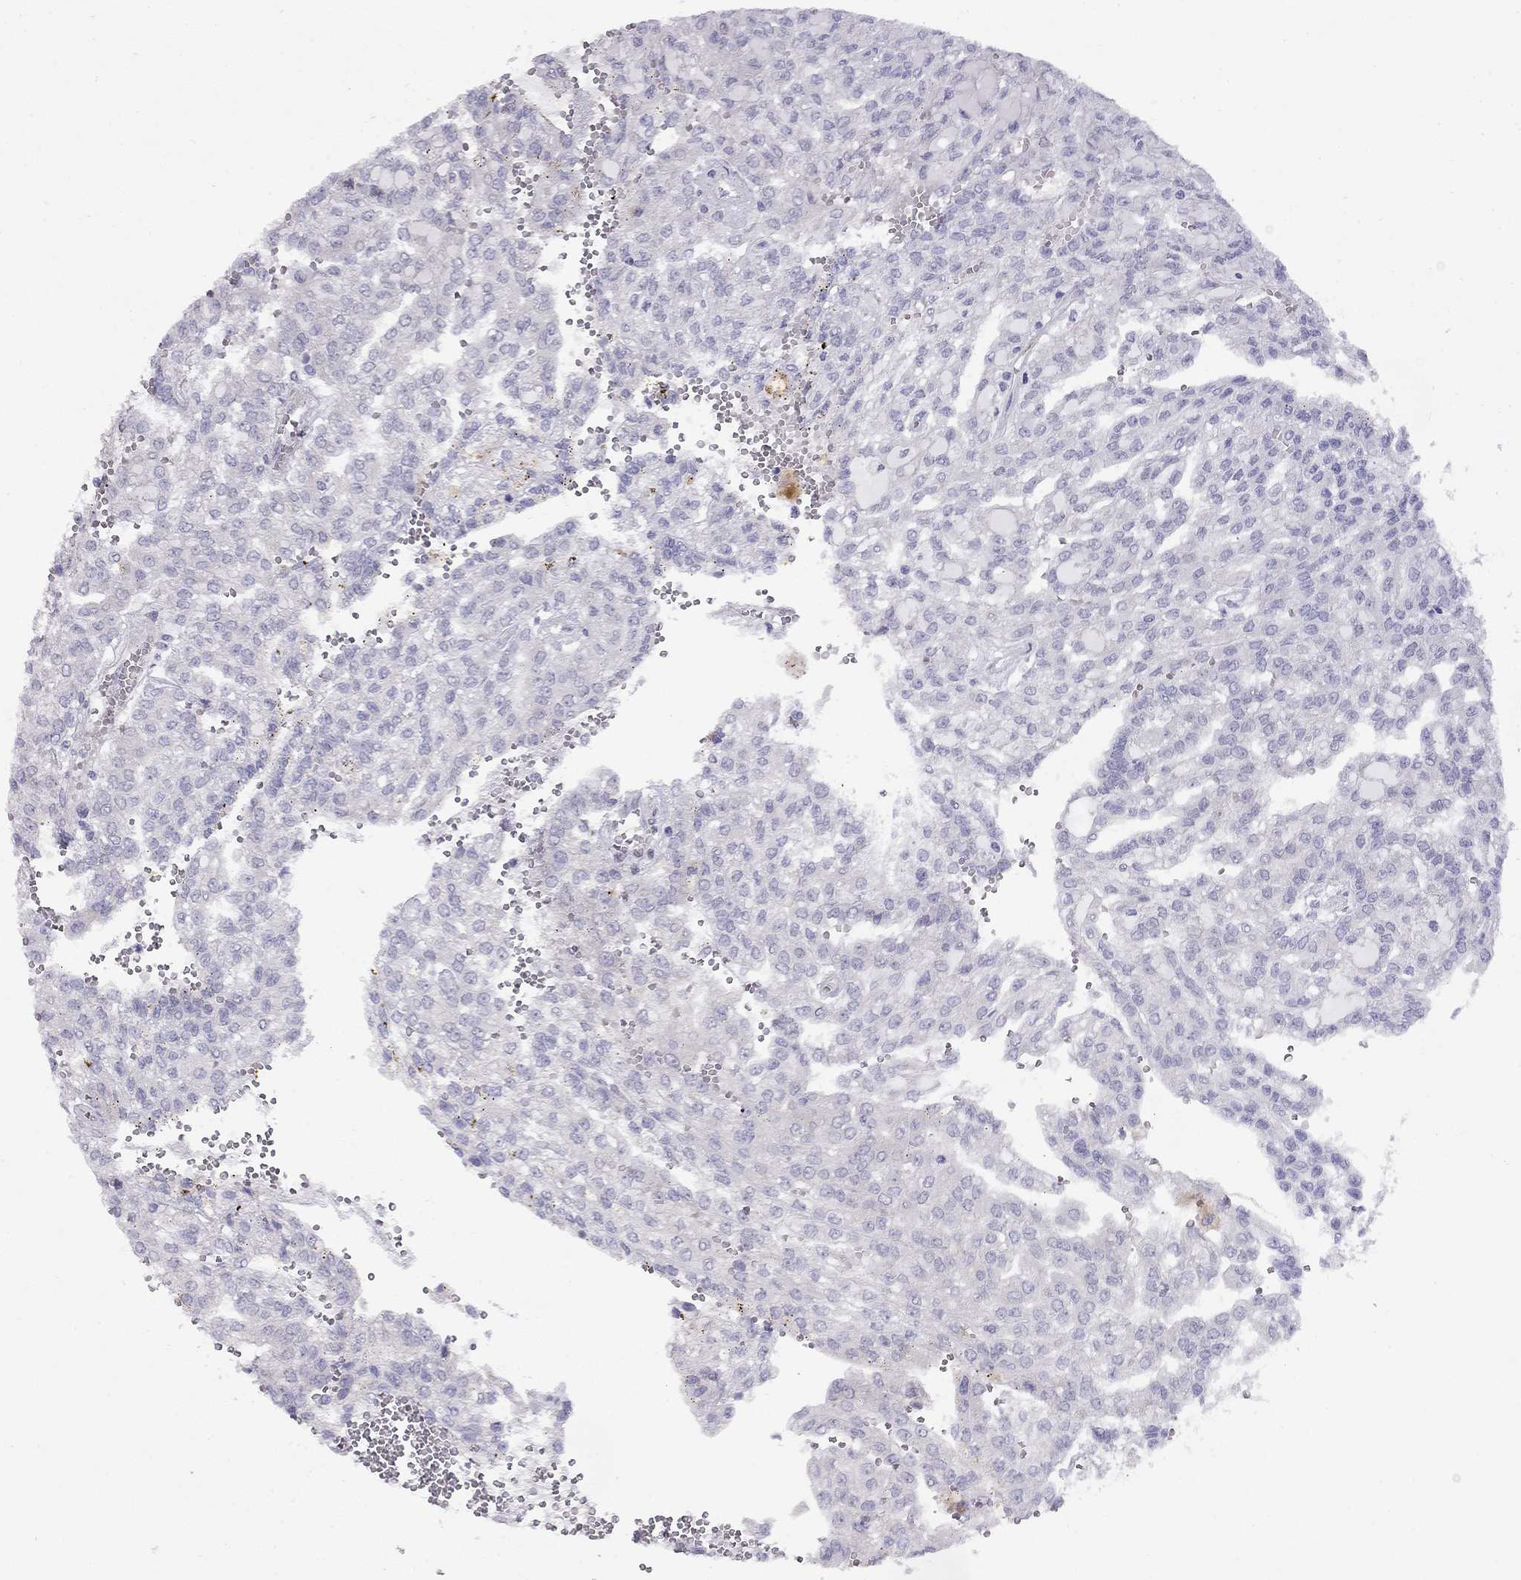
{"staining": {"intensity": "negative", "quantity": "none", "location": "none"}, "tissue": "renal cancer", "cell_type": "Tumor cells", "image_type": "cancer", "snomed": [{"axis": "morphology", "description": "Adenocarcinoma, NOS"}, {"axis": "topography", "description": "Kidney"}], "caption": "Immunohistochemical staining of human renal cancer (adenocarcinoma) shows no significant positivity in tumor cells.", "gene": "CPNE4", "patient": {"sex": "male", "age": 63}}